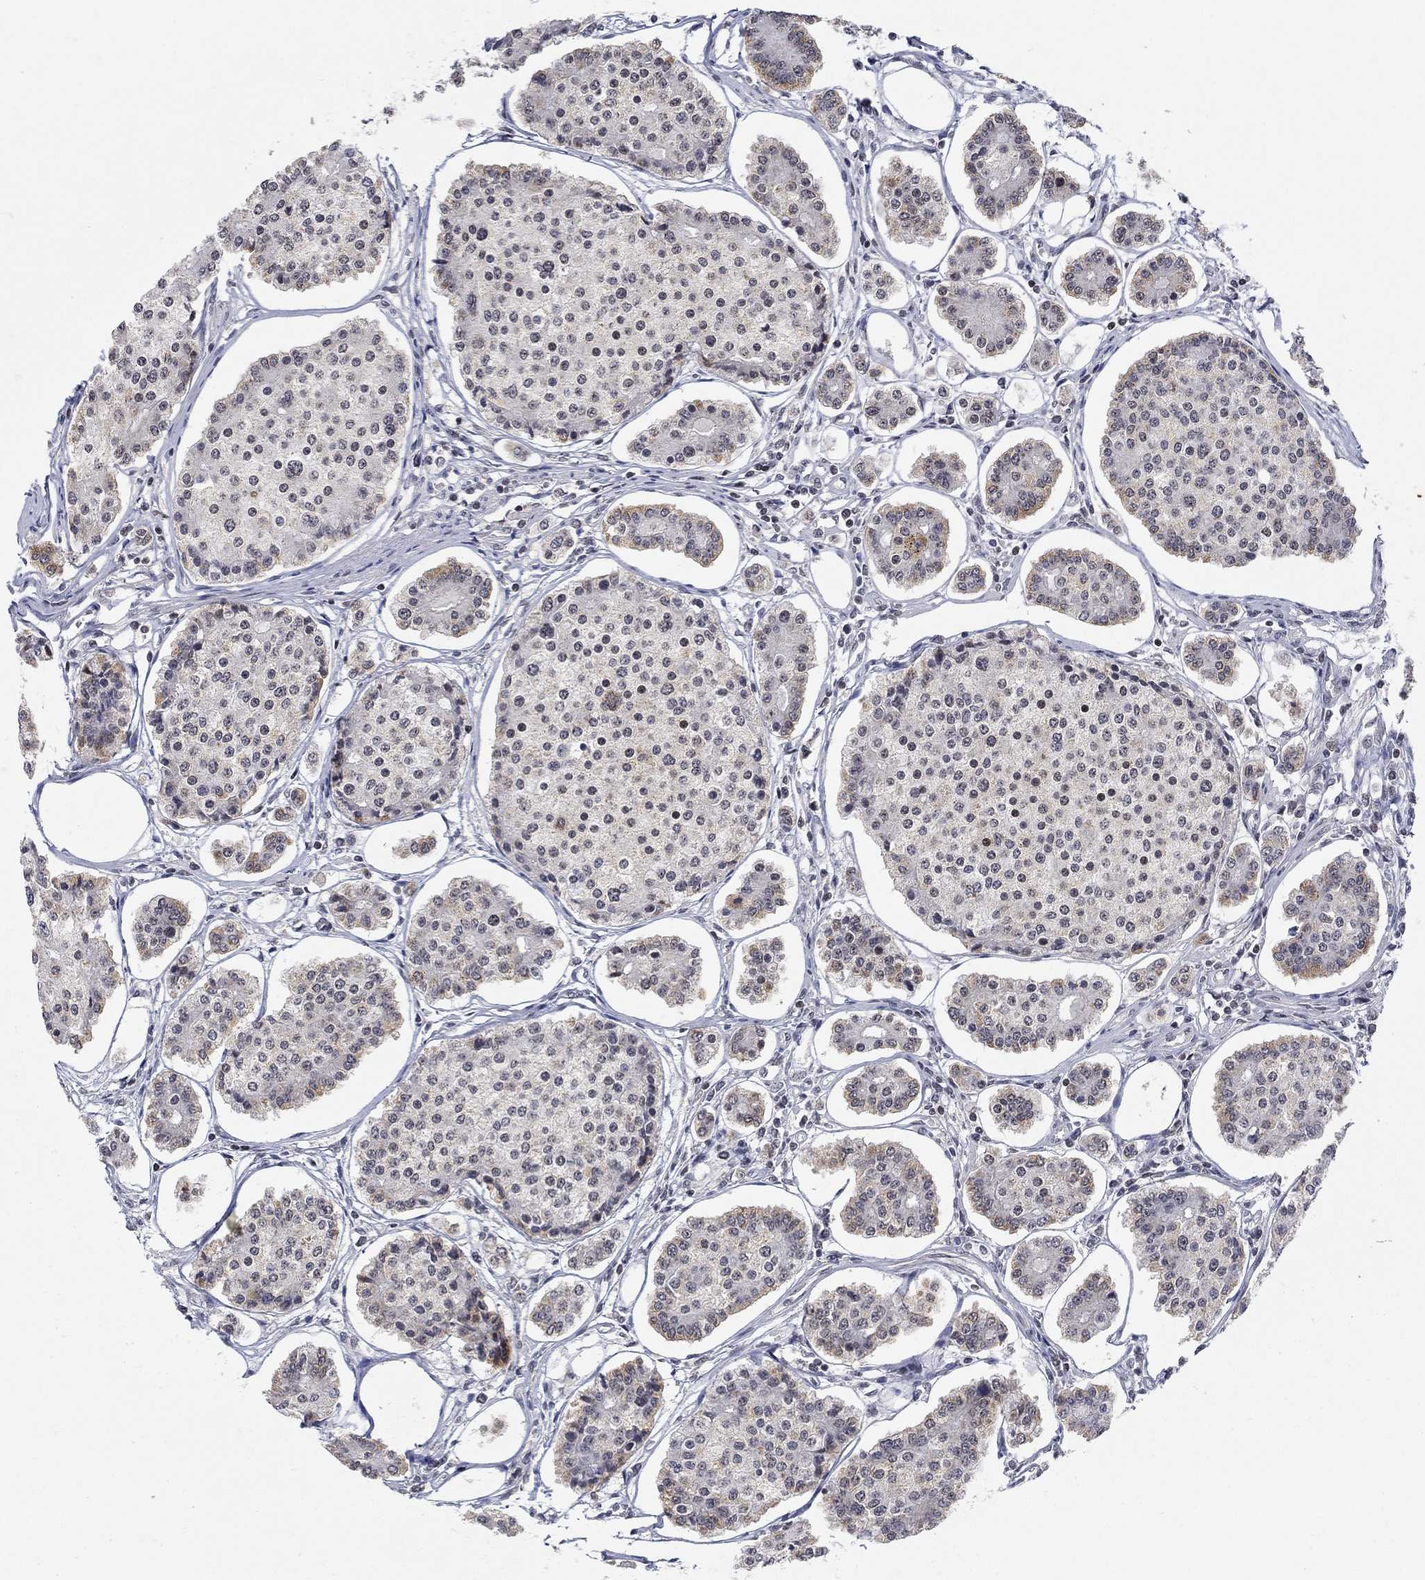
{"staining": {"intensity": "moderate", "quantity": "<25%", "location": "cytoplasmic/membranous"}, "tissue": "carcinoid", "cell_type": "Tumor cells", "image_type": "cancer", "snomed": [{"axis": "morphology", "description": "Carcinoid, malignant, NOS"}, {"axis": "topography", "description": "Small intestine"}], "caption": "Malignant carcinoid stained with DAB immunohistochemistry displays low levels of moderate cytoplasmic/membranous expression in approximately <25% of tumor cells.", "gene": "KLF12", "patient": {"sex": "female", "age": 65}}